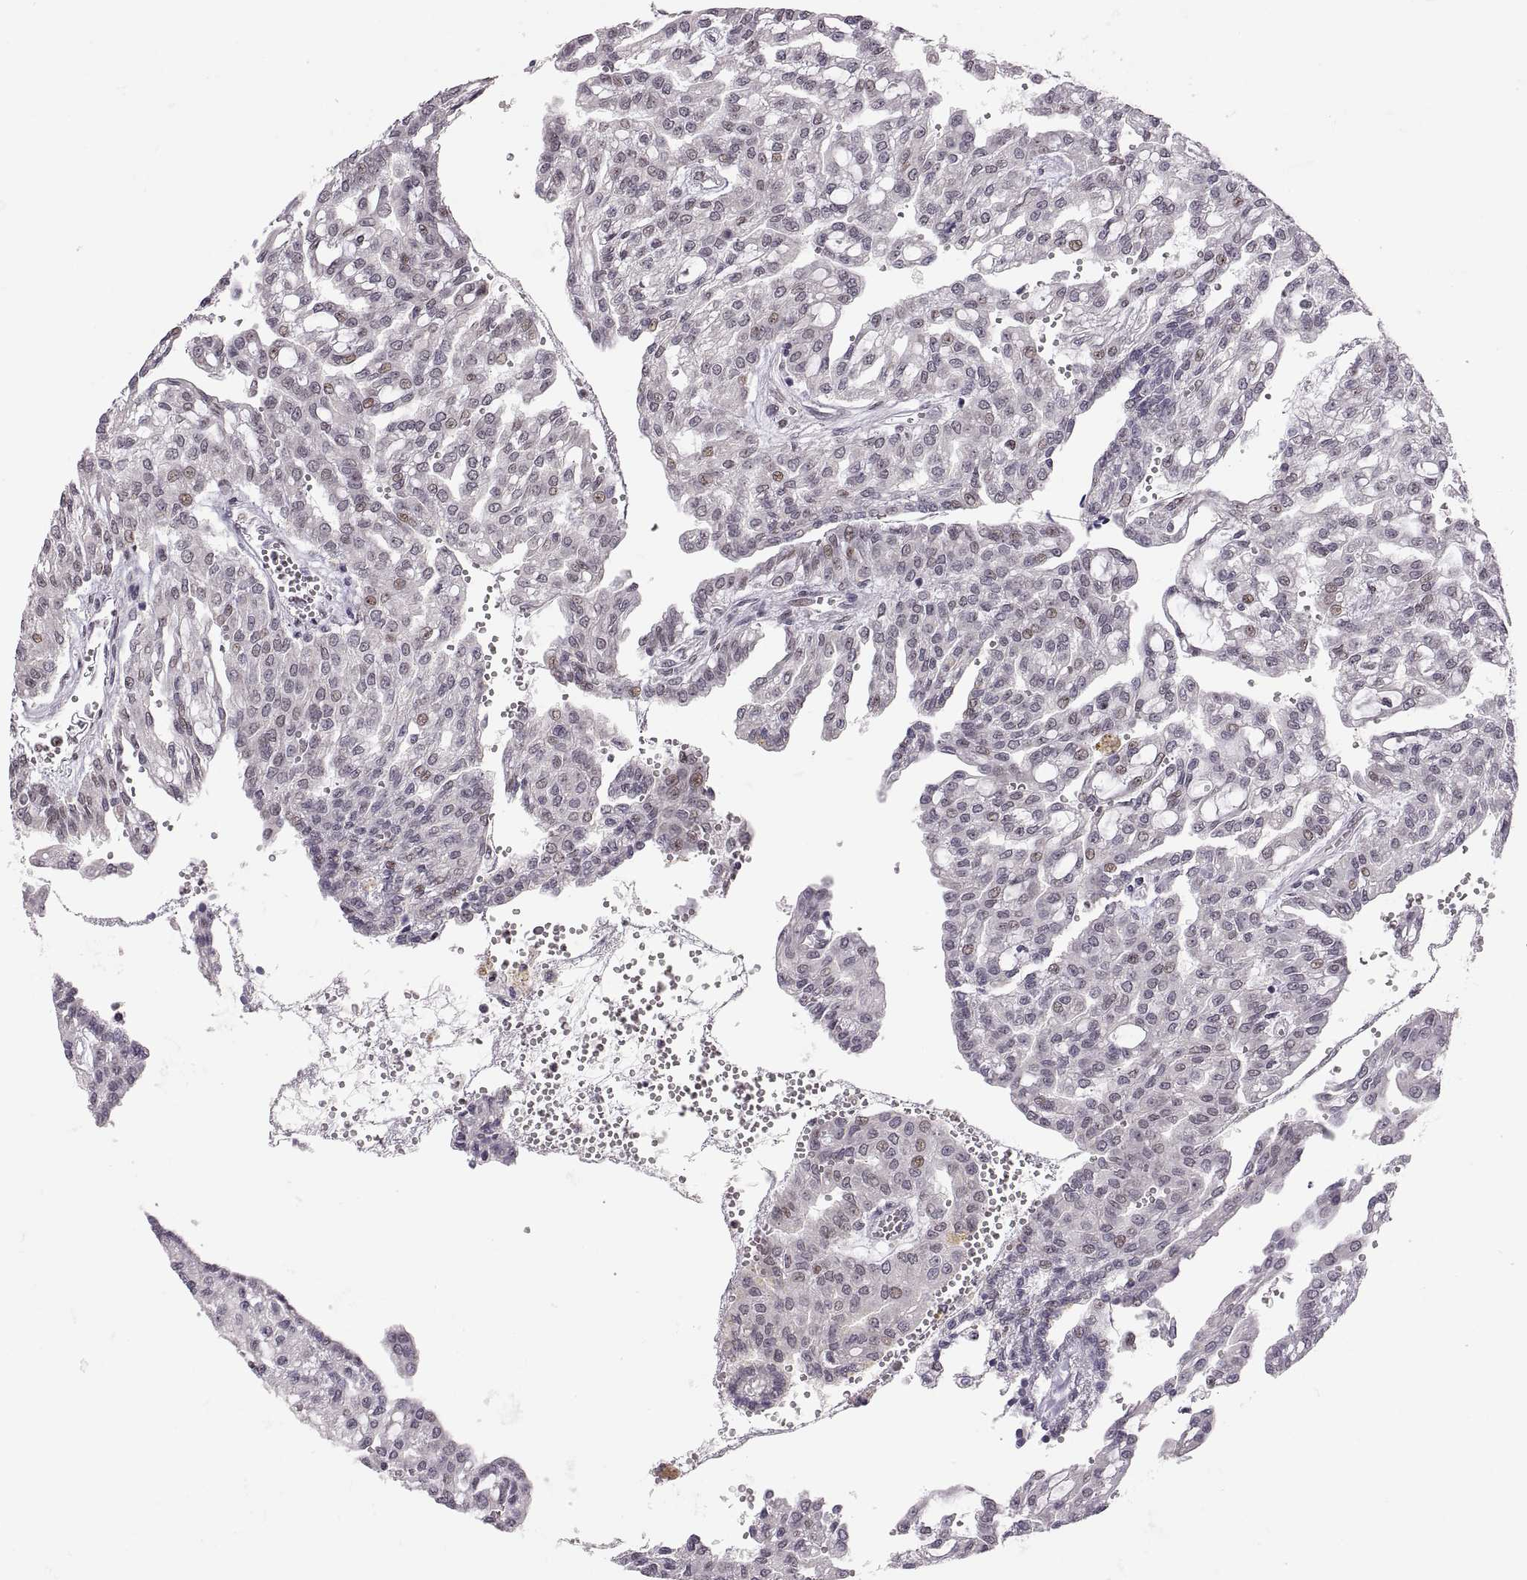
{"staining": {"intensity": "moderate", "quantity": "<25%", "location": "nuclear"}, "tissue": "renal cancer", "cell_type": "Tumor cells", "image_type": "cancer", "snomed": [{"axis": "morphology", "description": "Adenocarcinoma, NOS"}, {"axis": "topography", "description": "Kidney"}], "caption": "The micrograph displays a brown stain indicating the presence of a protein in the nuclear of tumor cells in renal cancer.", "gene": "SNAI1", "patient": {"sex": "male", "age": 63}}